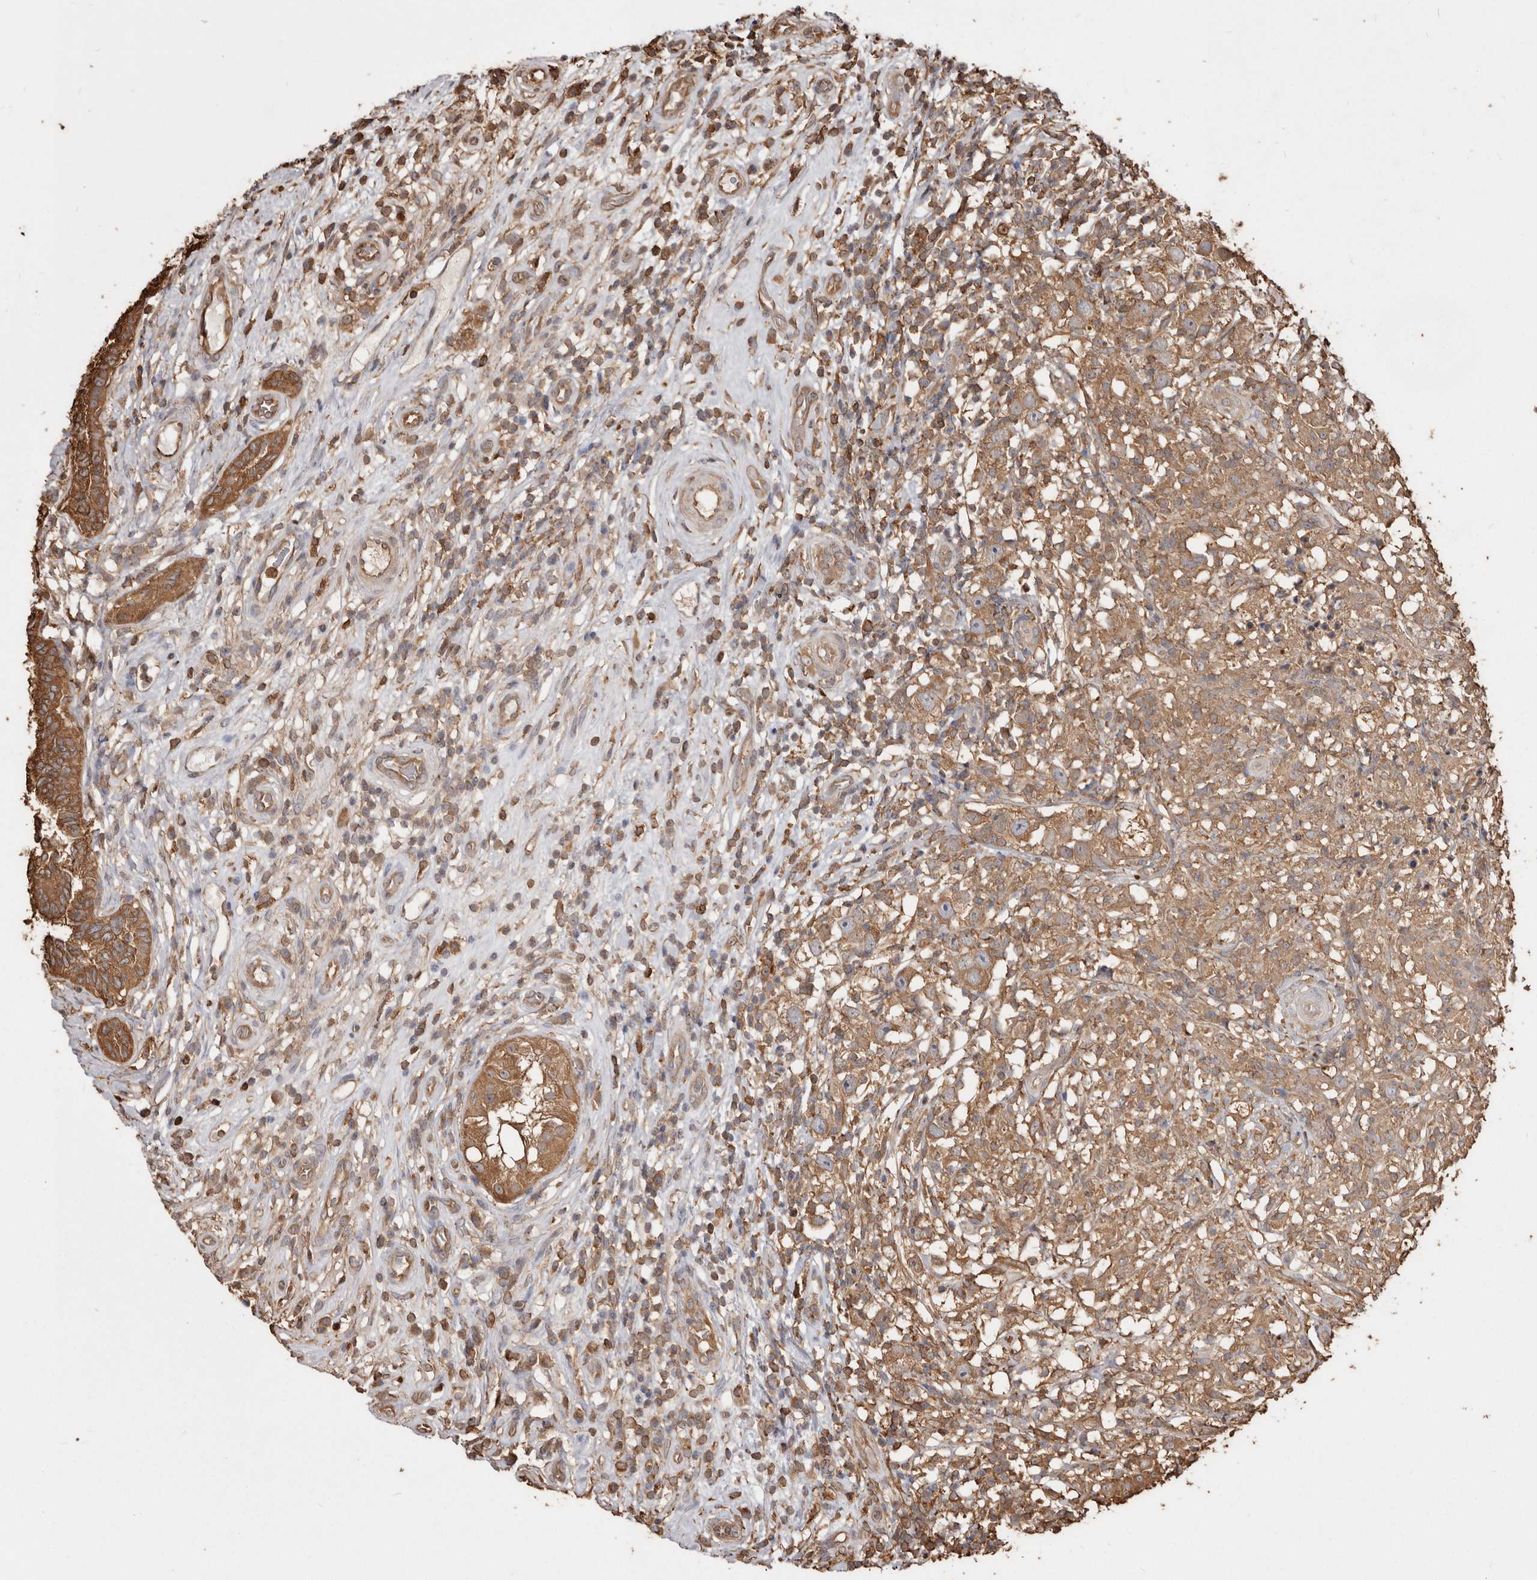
{"staining": {"intensity": "moderate", "quantity": ">75%", "location": "cytoplasmic/membranous"}, "tissue": "testis cancer", "cell_type": "Tumor cells", "image_type": "cancer", "snomed": [{"axis": "morphology", "description": "Seminoma, NOS"}, {"axis": "topography", "description": "Testis"}], "caption": "The photomicrograph shows immunohistochemical staining of testis seminoma. There is moderate cytoplasmic/membranous positivity is appreciated in about >75% of tumor cells.", "gene": "PKM", "patient": {"sex": "male", "age": 49}}